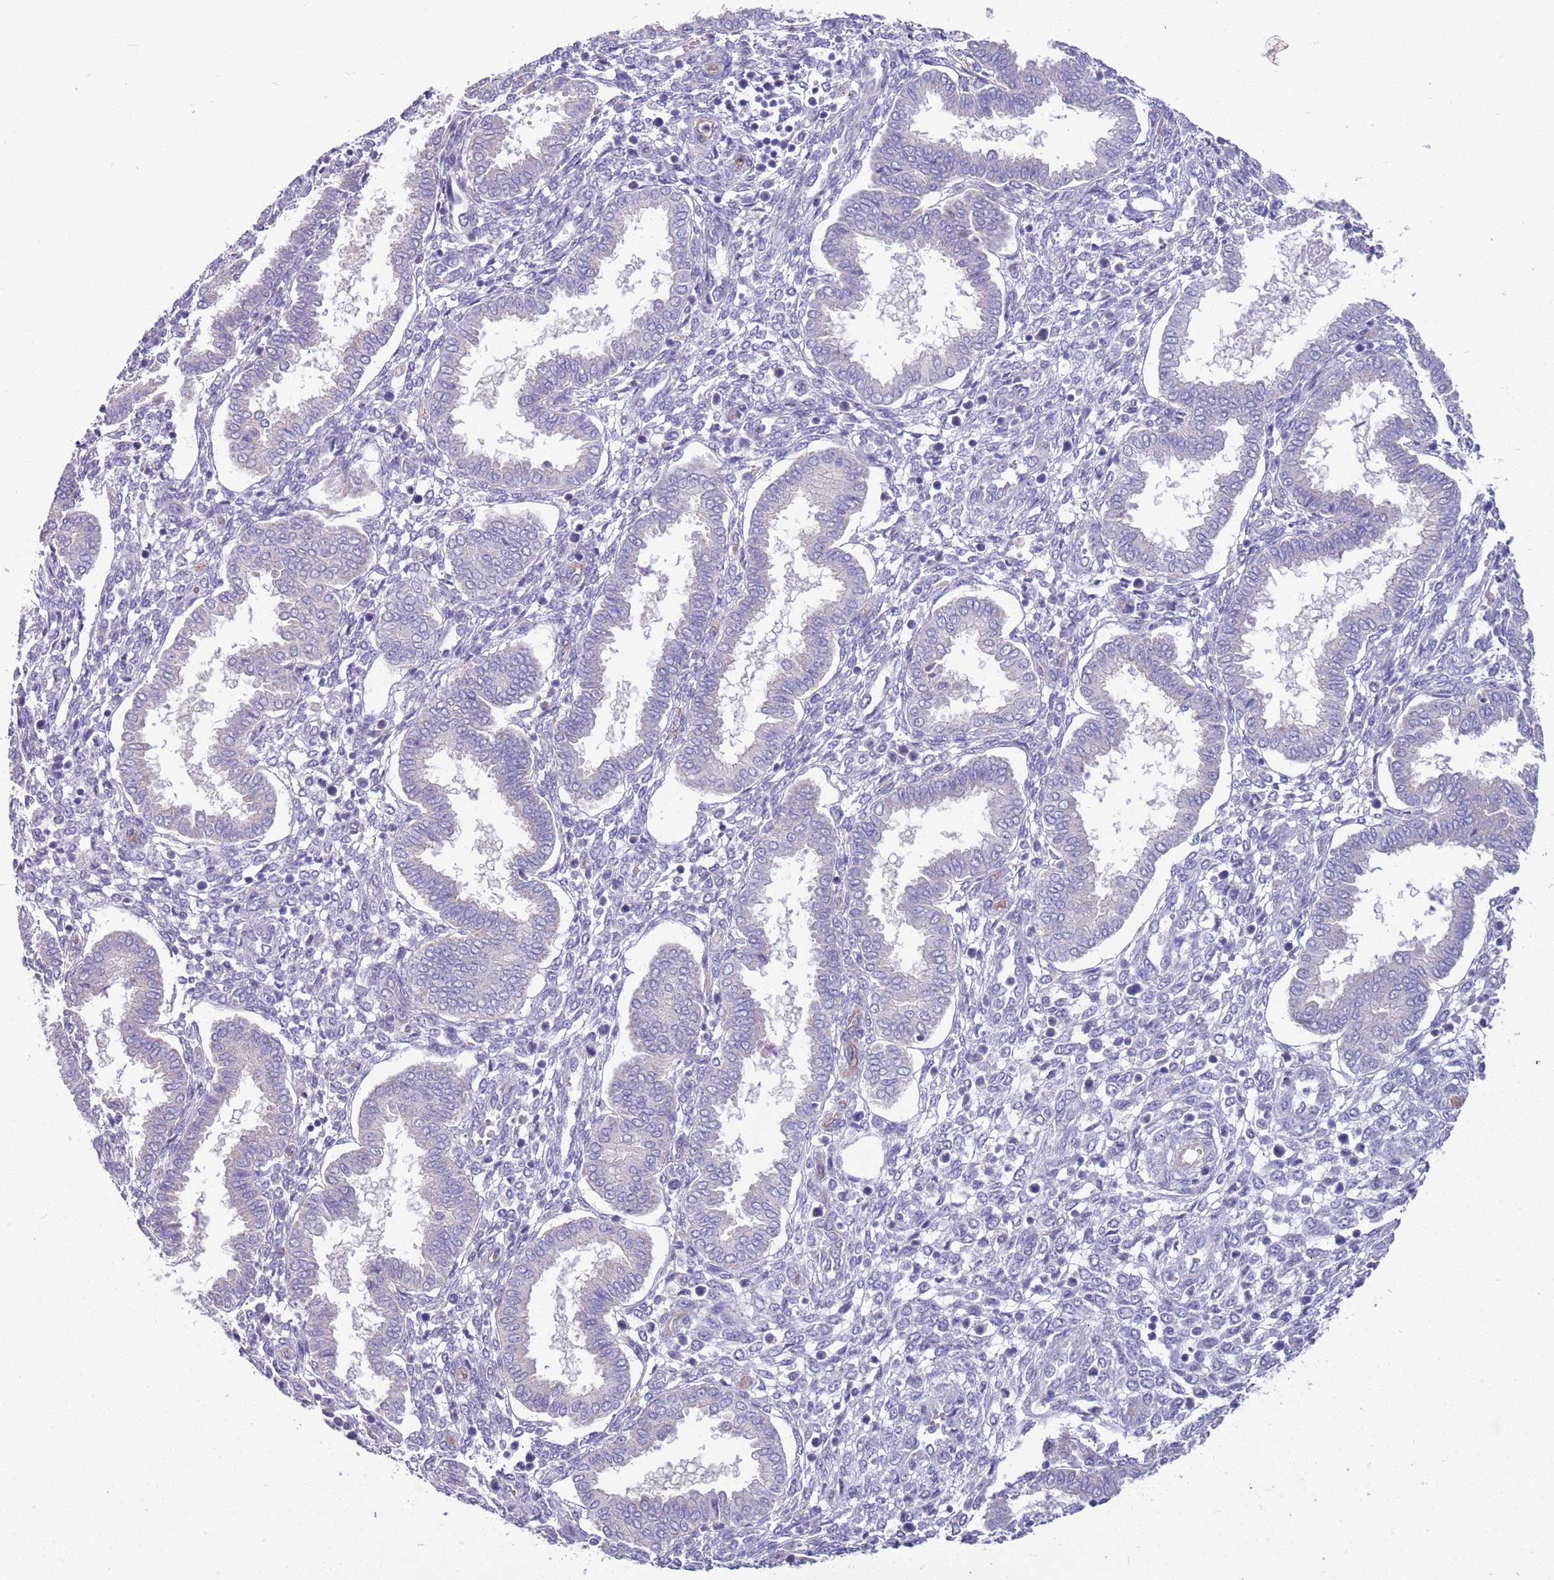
{"staining": {"intensity": "negative", "quantity": "none", "location": "none"}, "tissue": "endometrium", "cell_type": "Cells in endometrial stroma", "image_type": "normal", "snomed": [{"axis": "morphology", "description": "Normal tissue, NOS"}, {"axis": "topography", "description": "Endometrium"}], "caption": "Image shows no protein positivity in cells in endometrial stroma of benign endometrium. Brightfield microscopy of immunohistochemistry stained with DAB (3,3'-diaminobenzidine) (brown) and hematoxylin (blue), captured at high magnification.", "gene": "BRMS1L", "patient": {"sex": "female", "age": 24}}